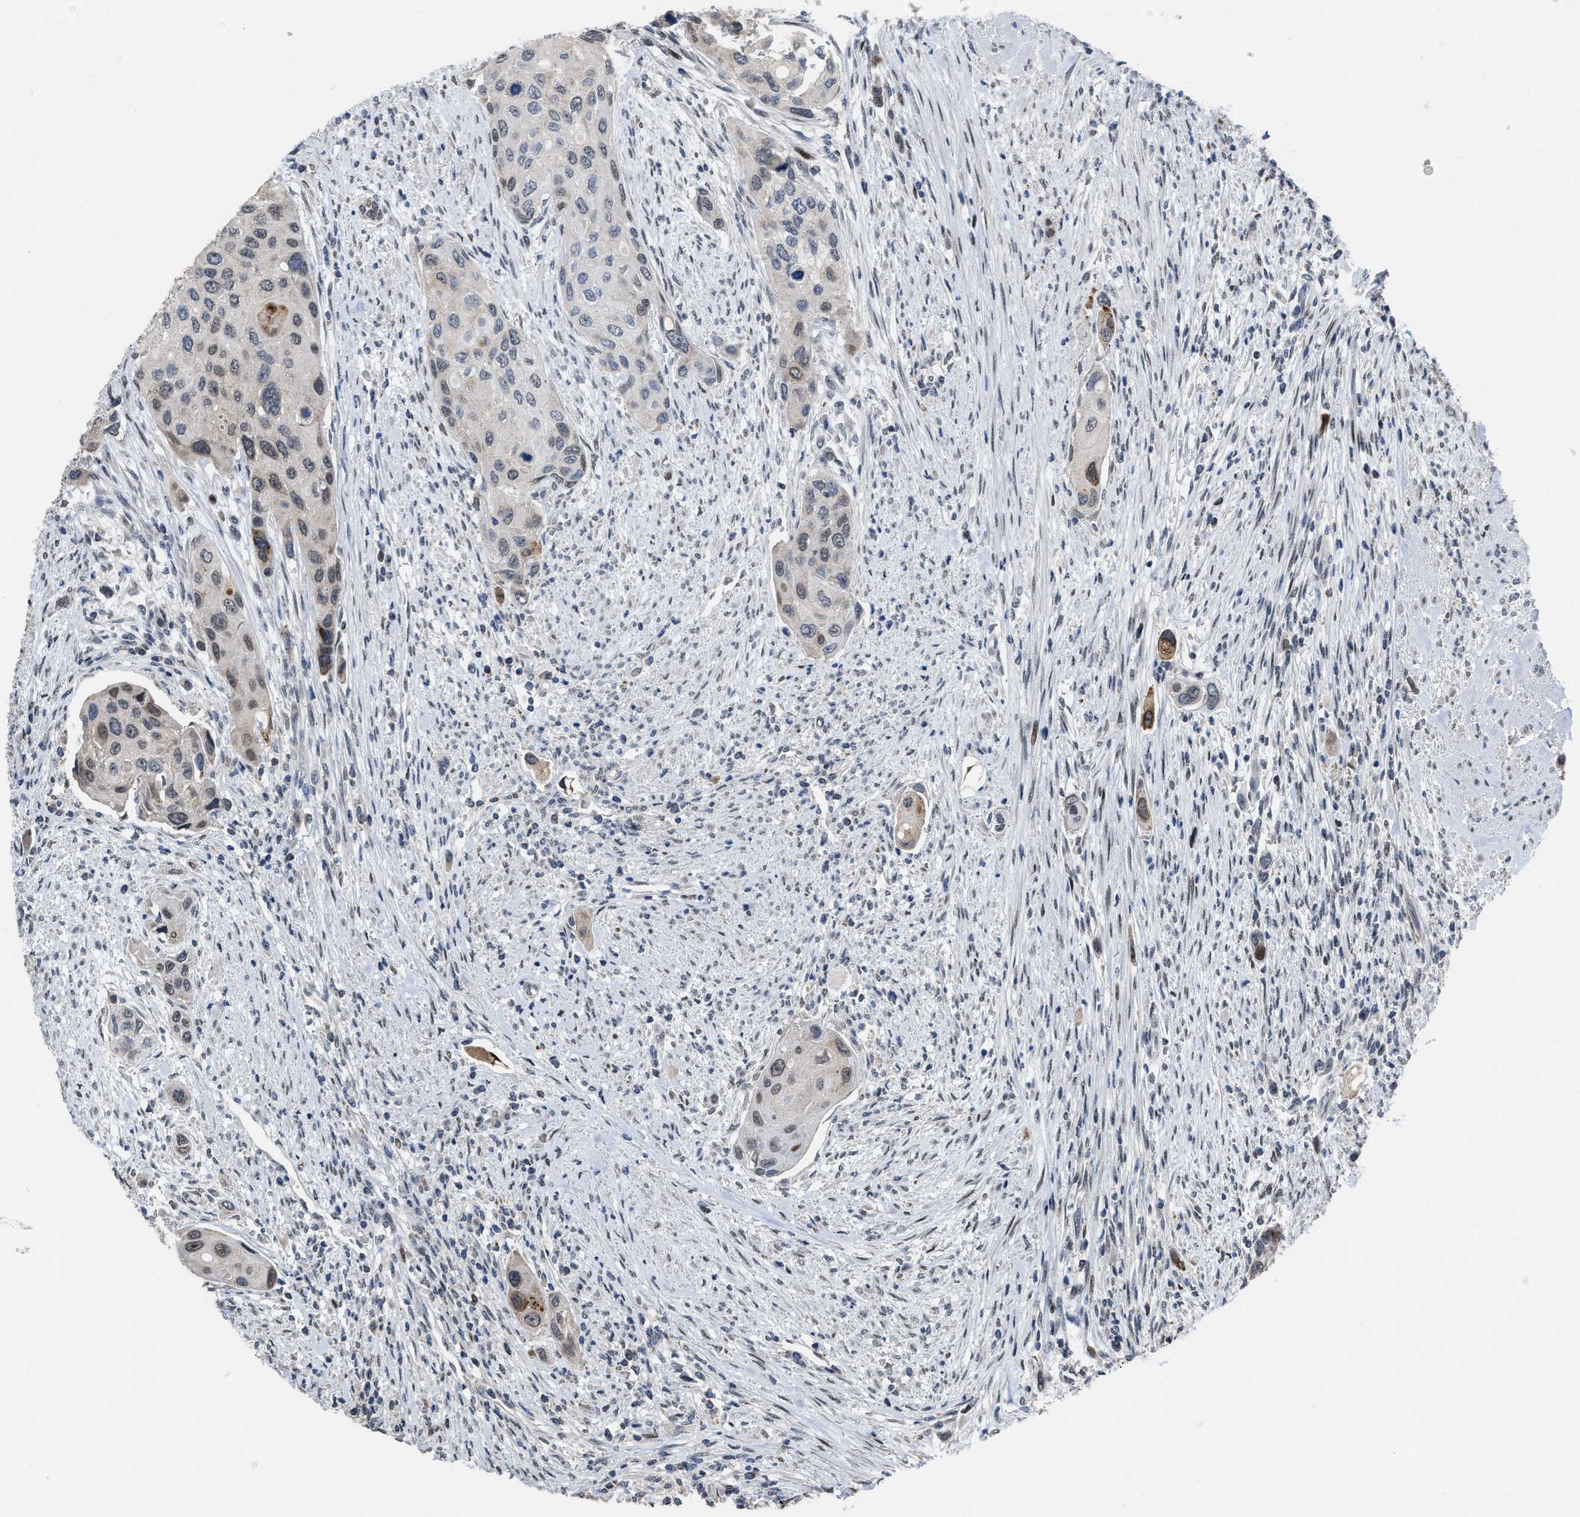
{"staining": {"intensity": "weak", "quantity": "<25%", "location": "nuclear"}, "tissue": "urothelial cancer", "cell_type": "Tumor cells", "image_type": "cancer", "snomed": [{"axis": "morphology", "description": "Urothelial carcinoma, High grade"}, {"axis": "topography", "description": "Urinary bladder"}], "caption": "The micrograph shows no staining of tumor cells in urothelial cancer.", "gene": "SETDB1", "patient": {"sex": "female", "age": 56}}